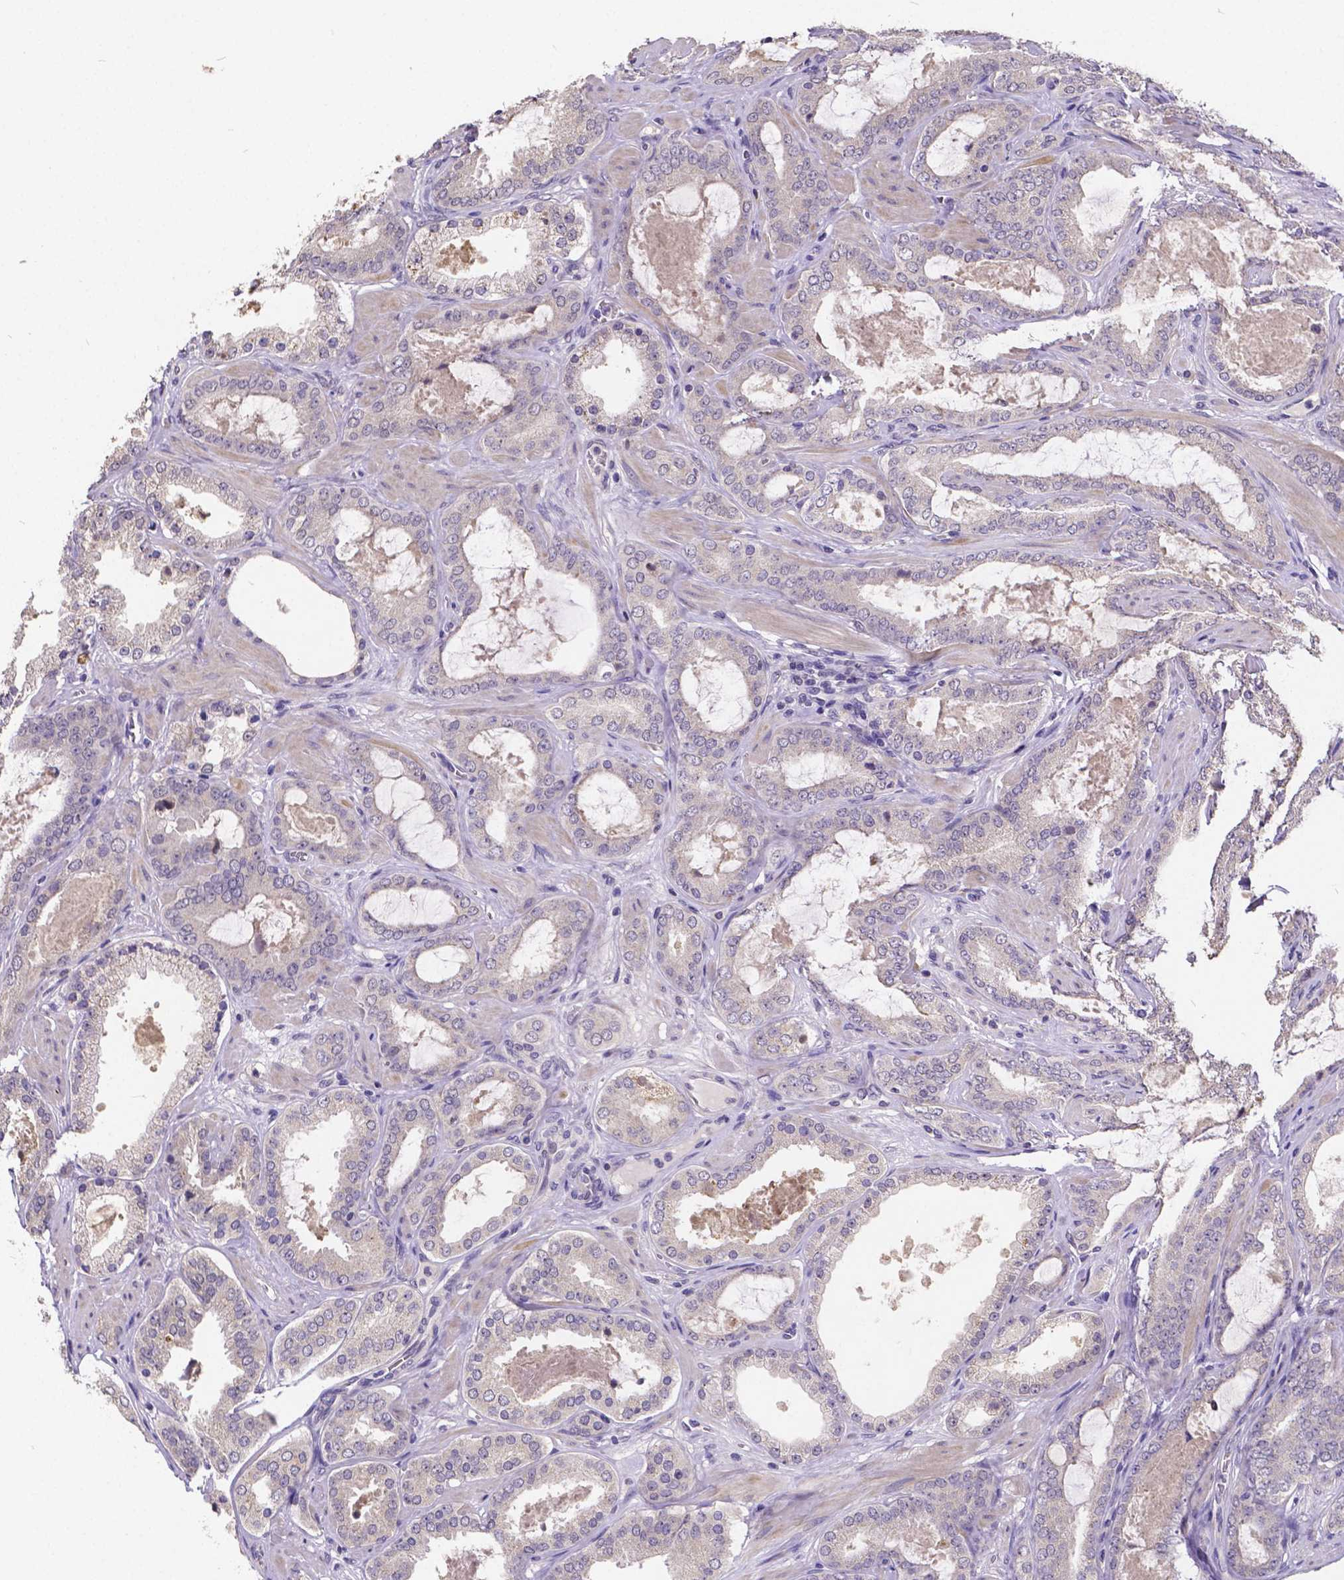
{"staining": {"intensity": "negative", "quantity": "none", "location": "none"}, "tissue": "prostate cancer", "cell_type": "Tumor cells", "image_type": "cancer", "snomed": [{"axis": "morphology", "description": "Adenocarcinoma, High grade"}, {"axis": "topography", "description": "Prostate"}], "caption": "An immunohistochemistry (IHC) image of prostate high-grade adenocarcinoma is shown. There is no staining in tumor cells of prostate high-grade adenocarcinoma. Nuclei are stained in blue.", "gene": "CTNNA2", "patient": {"sex": "male", "age": 63}}